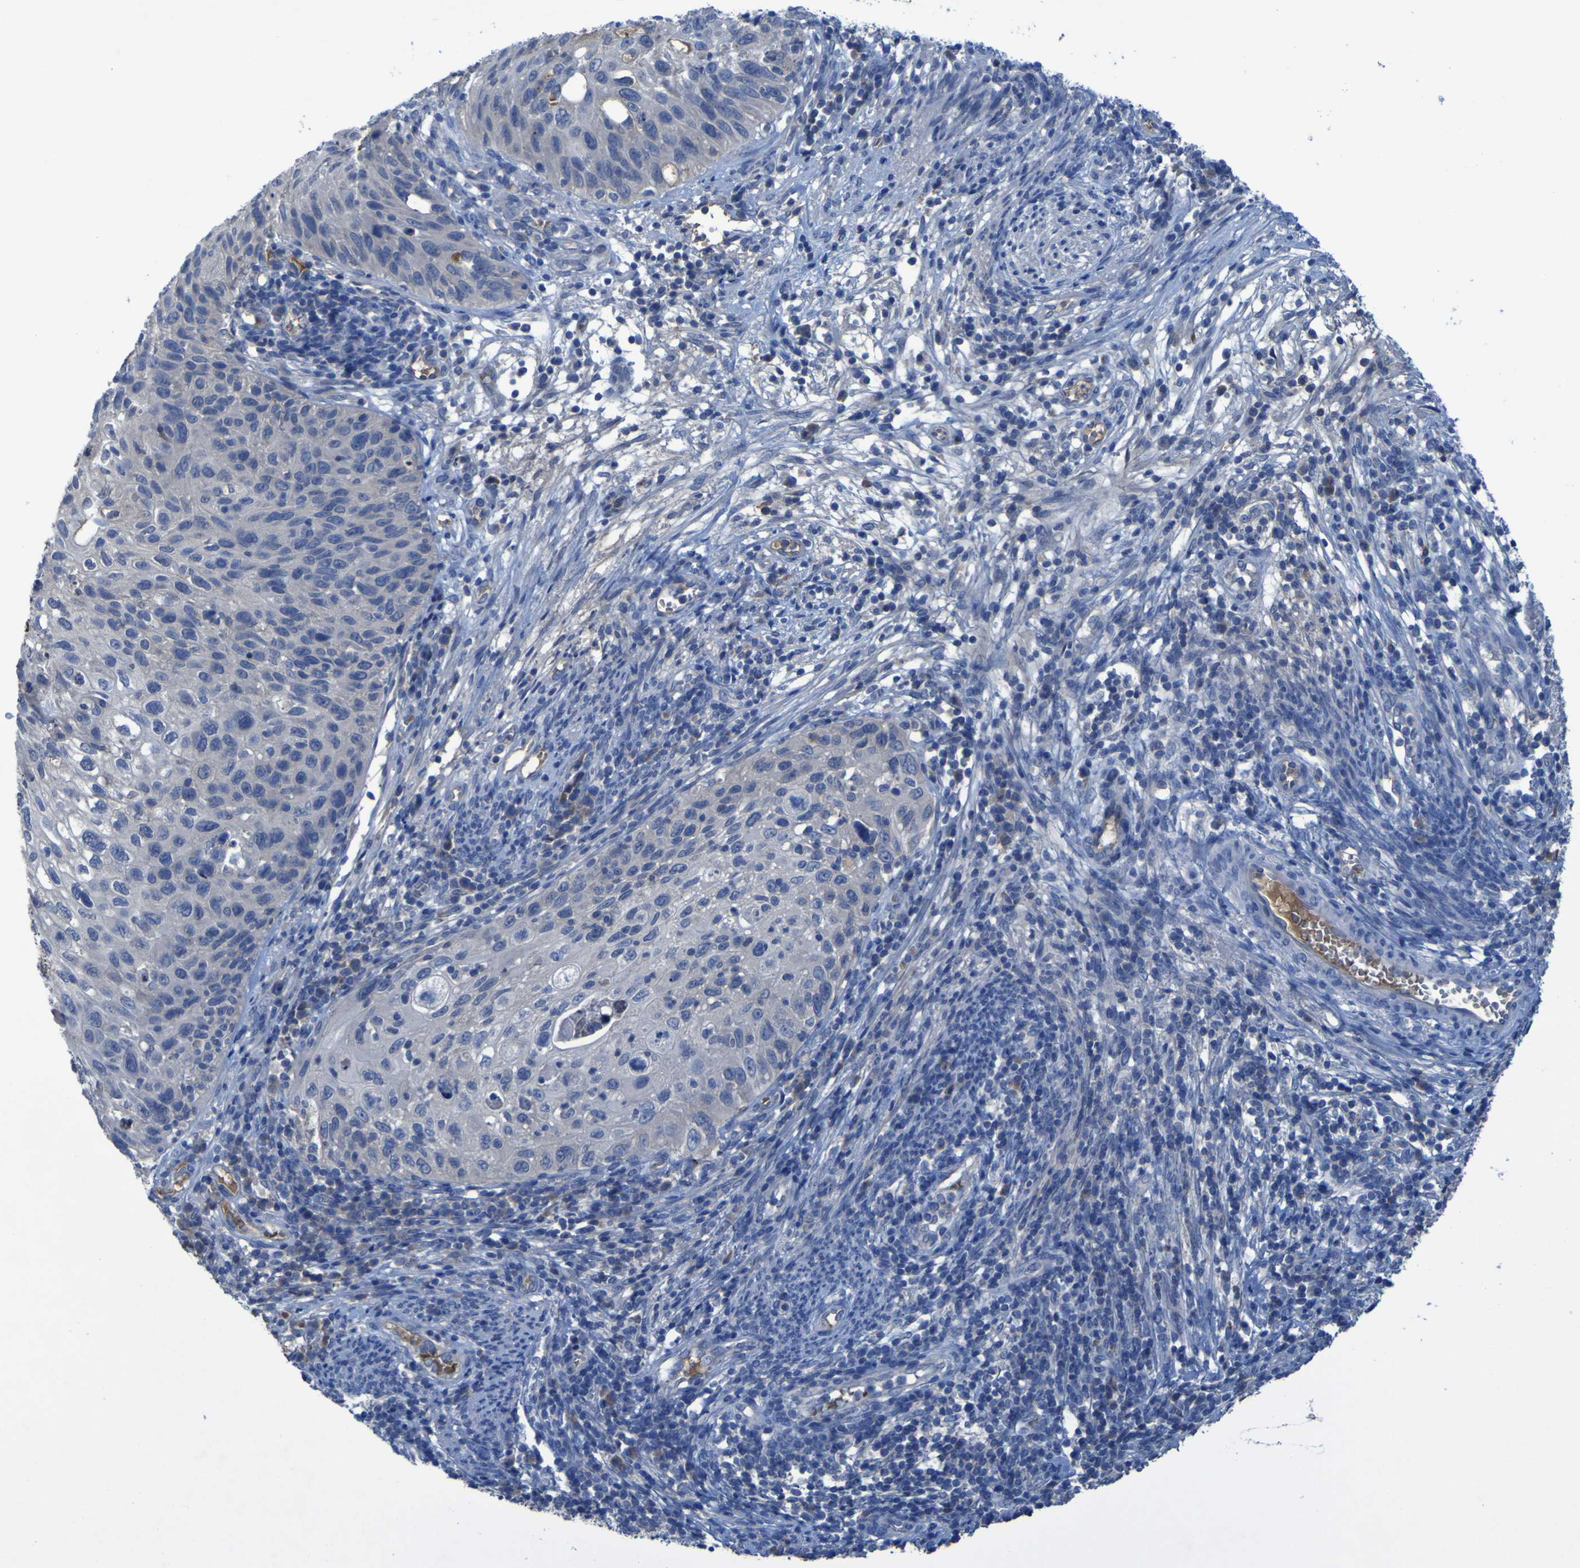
{"staining": {"intensity": "negative", "quantity": "none", "location": "none"}, "tissue": "cervical cancer", "cell_type": "Tumor cells", "image_type": "cancer", "snomed": [{"axis": "morphology", "description": "Squamous cell carcinoma, NOS"}, {"axis": "topography", "description": "Cervix"}], "caption": "Immunohistochemical staining of cervical squamous cell carcinoma exhibits no significant expression in tumor cells. The staining is performed using DAB (3,3'-diaminobenzidine) brown chromogen with nuclei counter-stained in using hematoxylin.", "gene": "SGK2", "patient": {"sex": "female", "age": 70}}